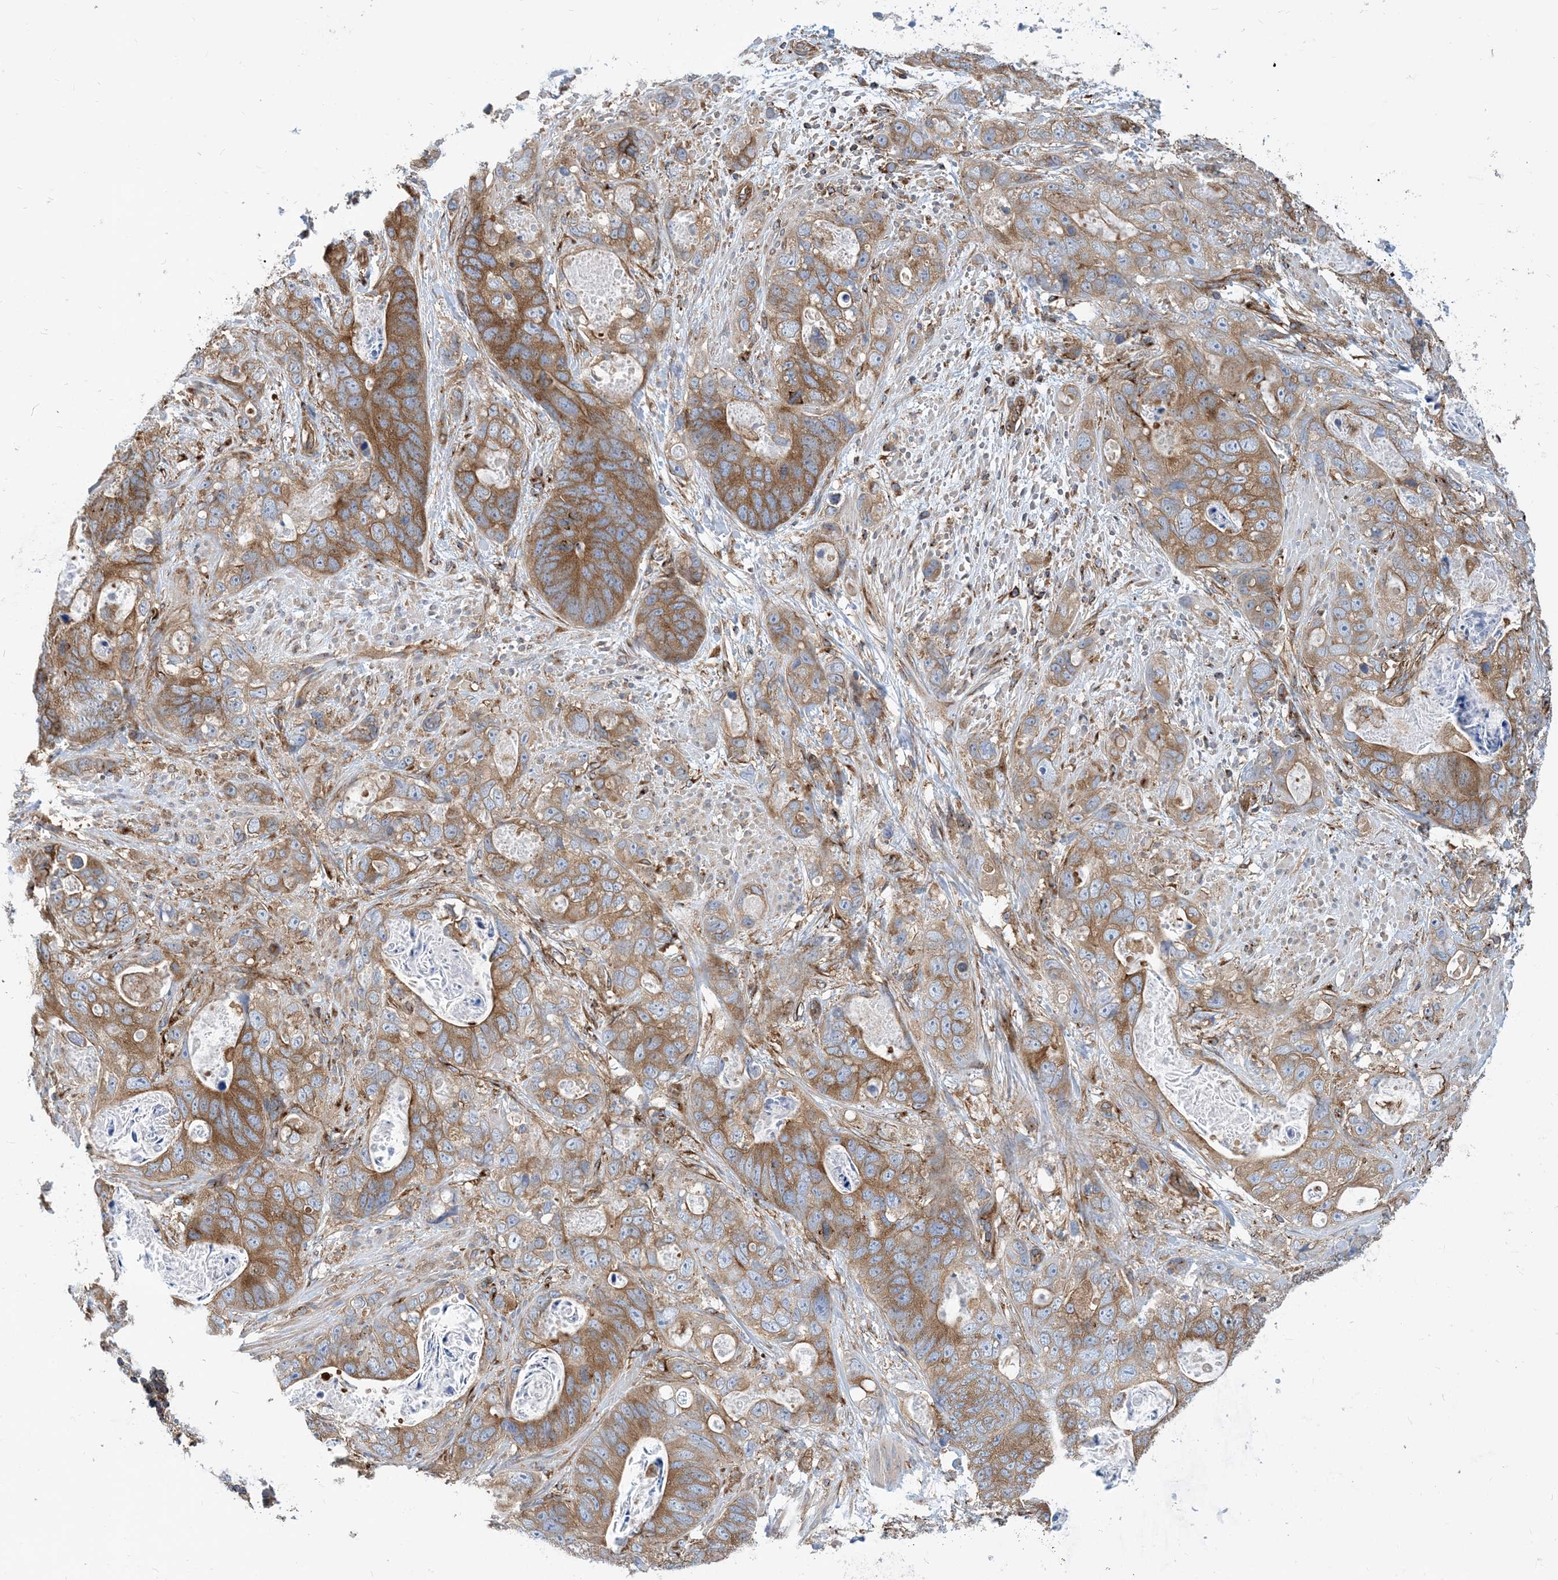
{"staining": {"intensity": "moderate", "quantity": ">75%", "location": "cytoplasmic/membranous"}, "tissue": "stomach cancer", "cell_type": "Tumor cells", "image_type": "cancer", "snomed": [{"axis": "morphology", "description": "Adenocarcinoma, NOS"}, {"axis": "topography", "description": "Stomach"}], "caption": "Immunohistochemical staining of human stomach adenocarcinoma reveals moderate cytoplasmic/membranous protein expression in about >75% of tumor cells.", "gene": "DYNC1LI1", "patient": {"sex": "female", "age": 89}}